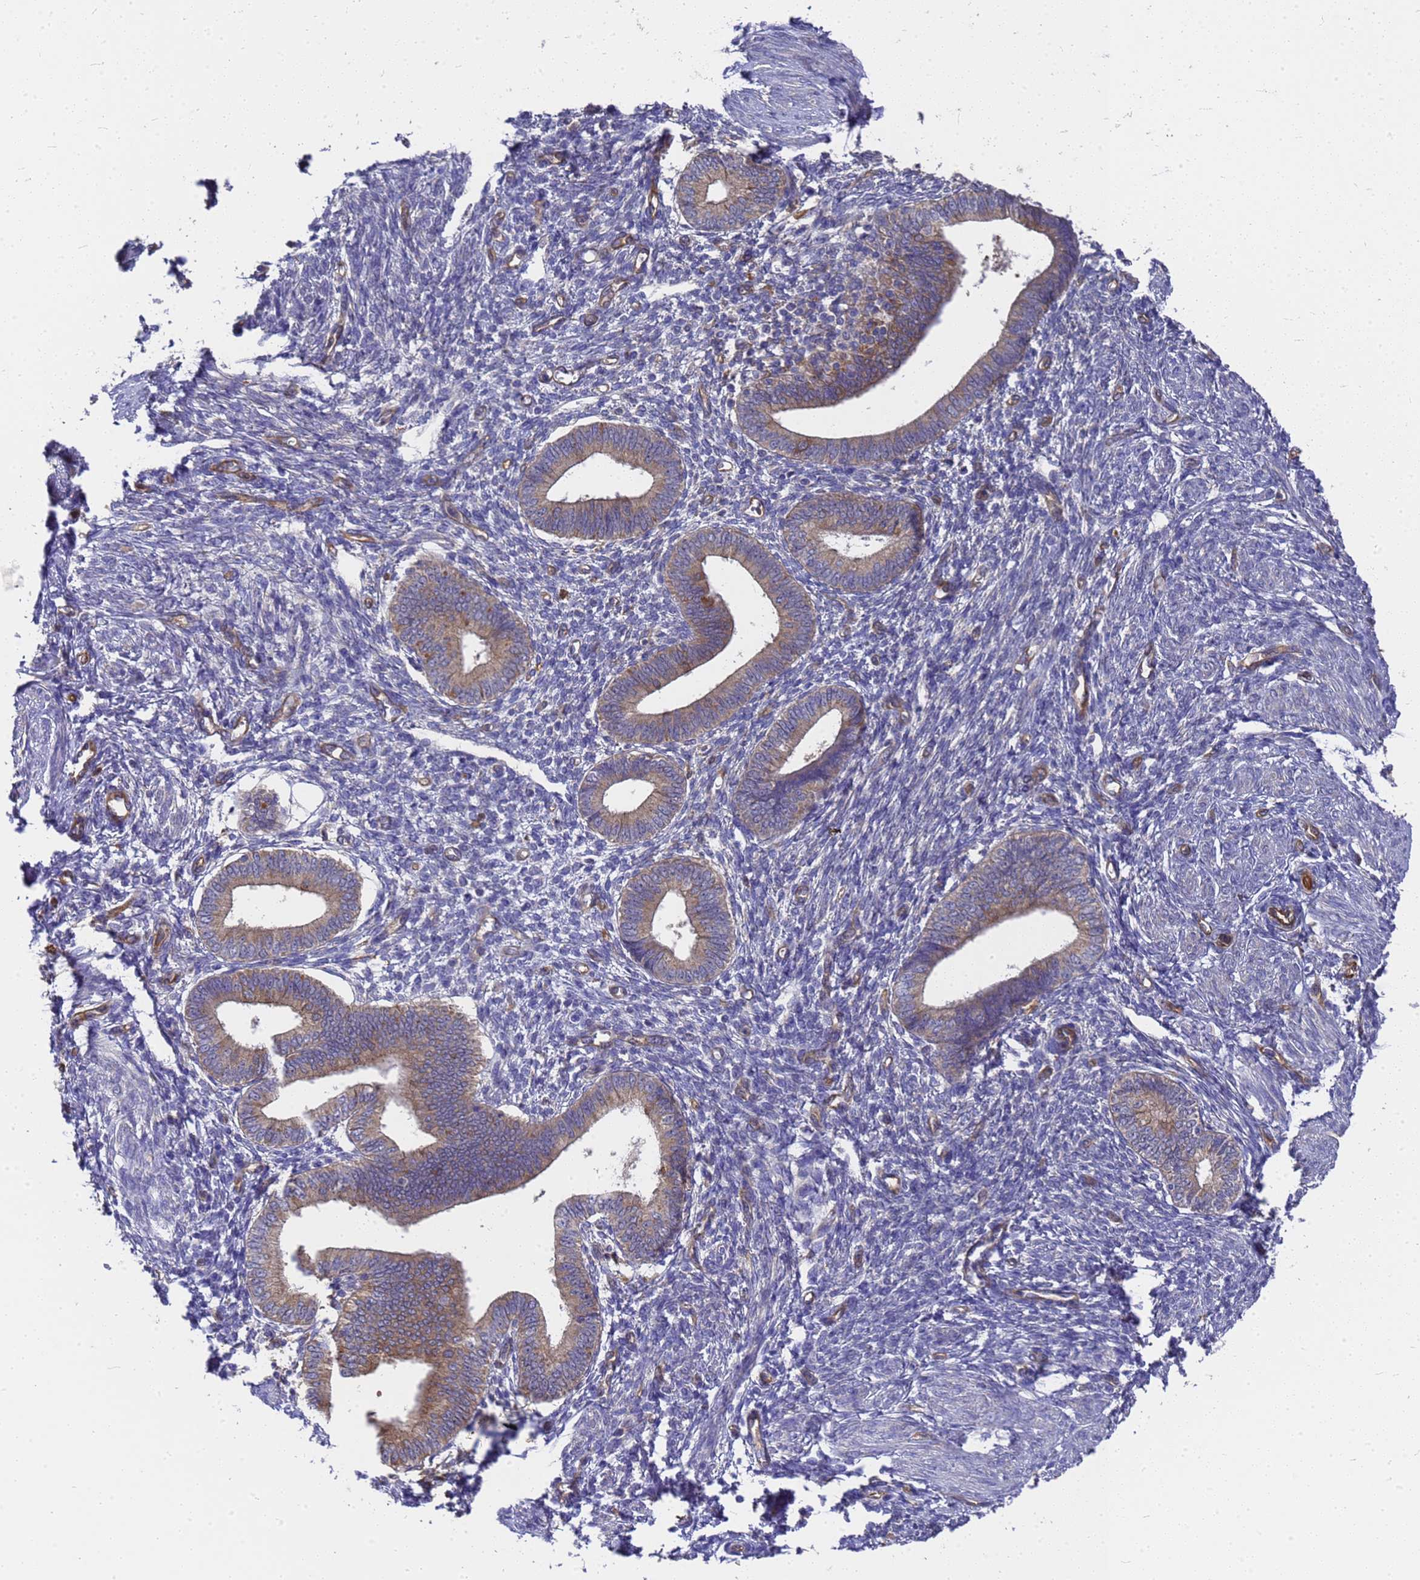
{"staining": {"intensity": "negative", "quantity": "none", "location": "none"}, "tissue": "endometrium", "cell_type": "Cells in endometrial stroma", "image_type": "normal", "snomed": [{"axis": "morphology", "description": "Normal tissue, NOS"}, {"axis": "topography", "description": "Endometrium"}], "caption": "This is a image of immunohistochemistry staining of normal endometrium, which shows no positivity in cells in endometrial stroma.", "gene": "SLC35E2B", "patient": {"sex": "female", "age": 46}}